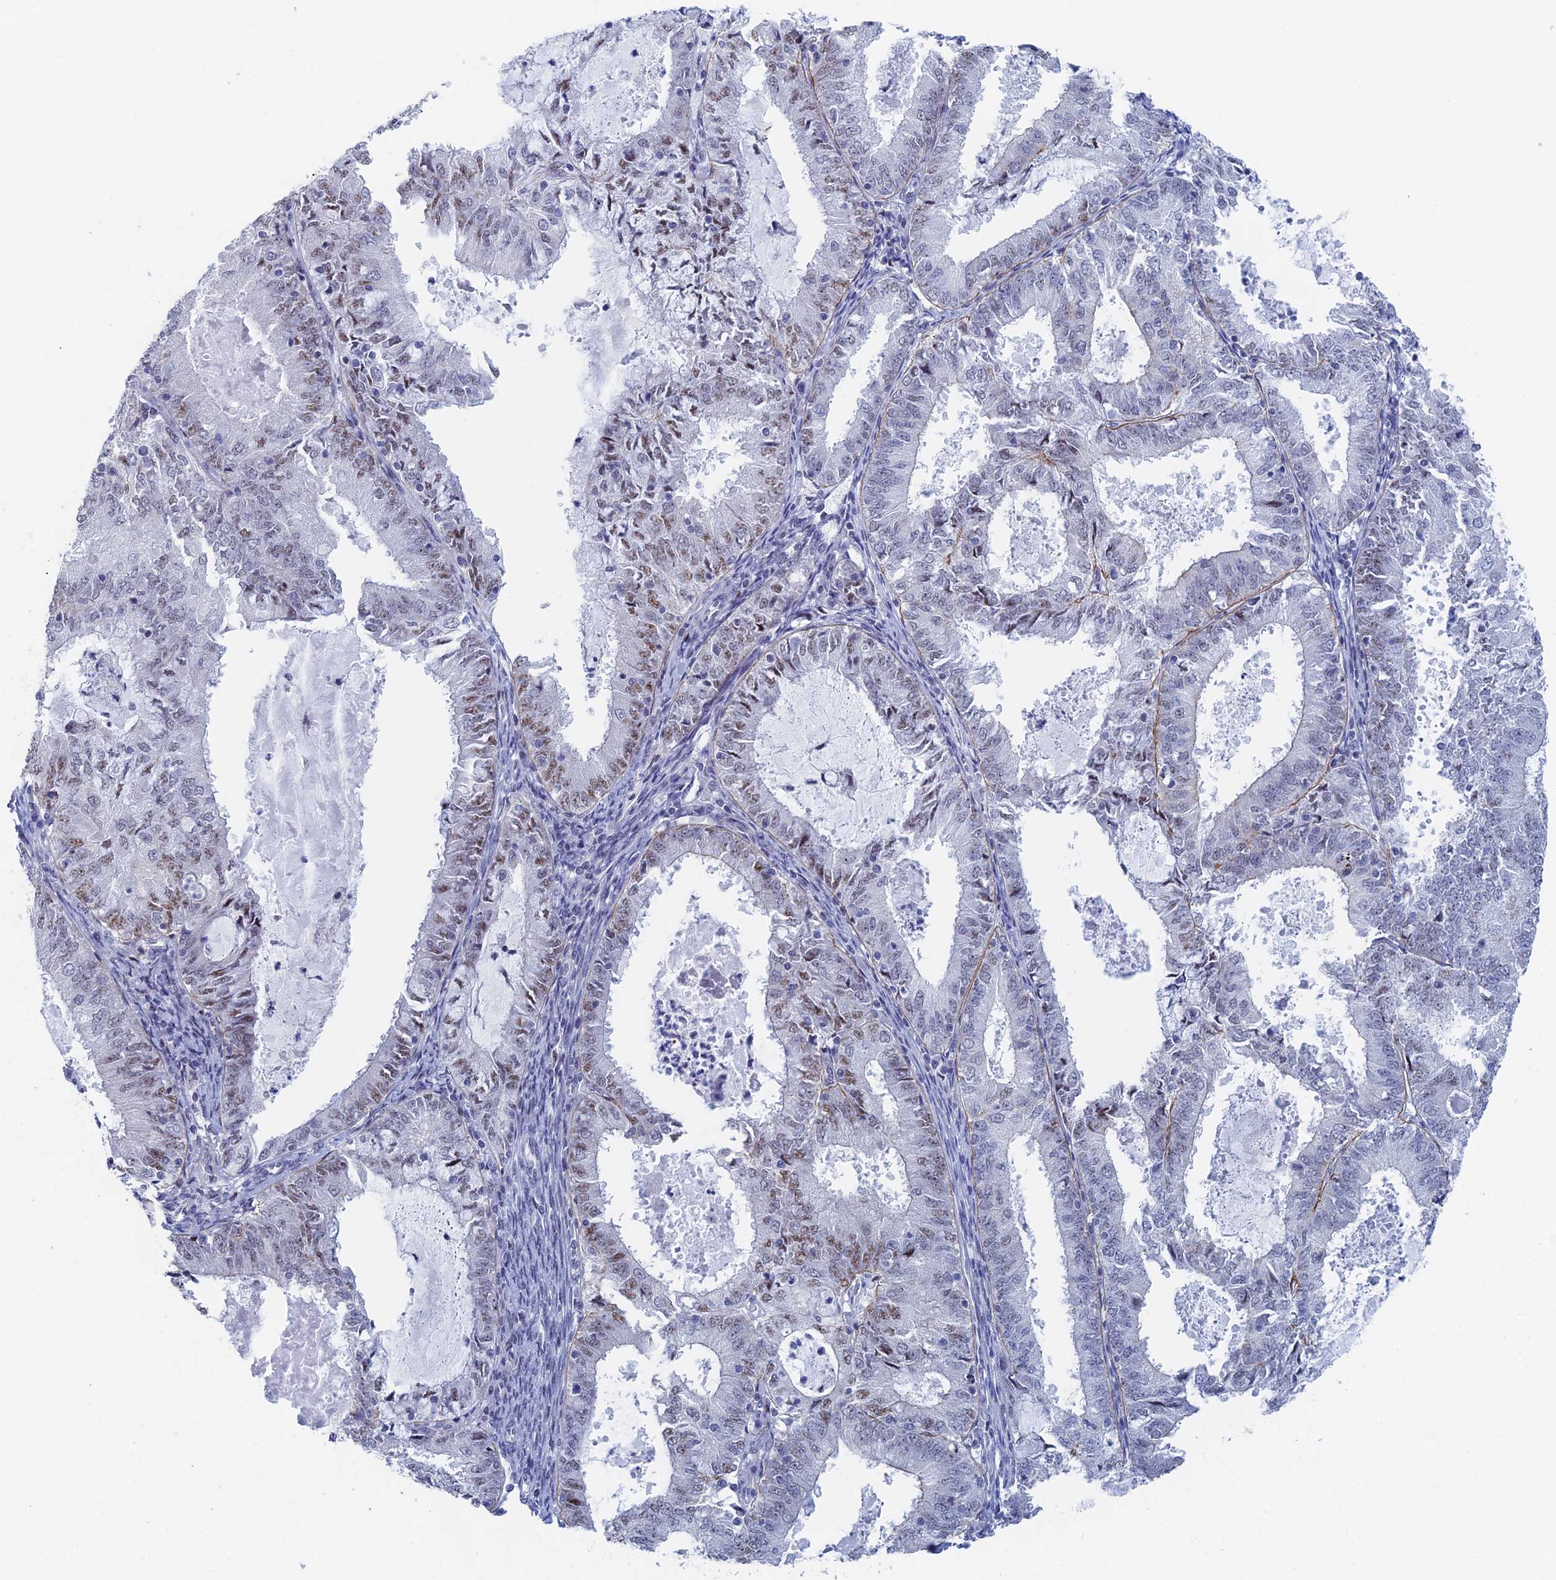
{"staining": {"intensity": "weak", "quantity": "<25%", "location": "nuclear"}, "tissue": "endometrial cancer", "cell_type": "Tumor cells", "image_type": "cancer", "snomed": [{"axis": "morphology", "description": "Adenocarcinoma, NOS"}, {"axis": "topography", "description": "Endometrium"}], "caption": "Photomicrograph shows no significant protein expression in tumor cells of endometrial cancer. Nuclei are stained in blue.", "gene": "GMNC", "patient": {"sex": "female", "age": 57}}